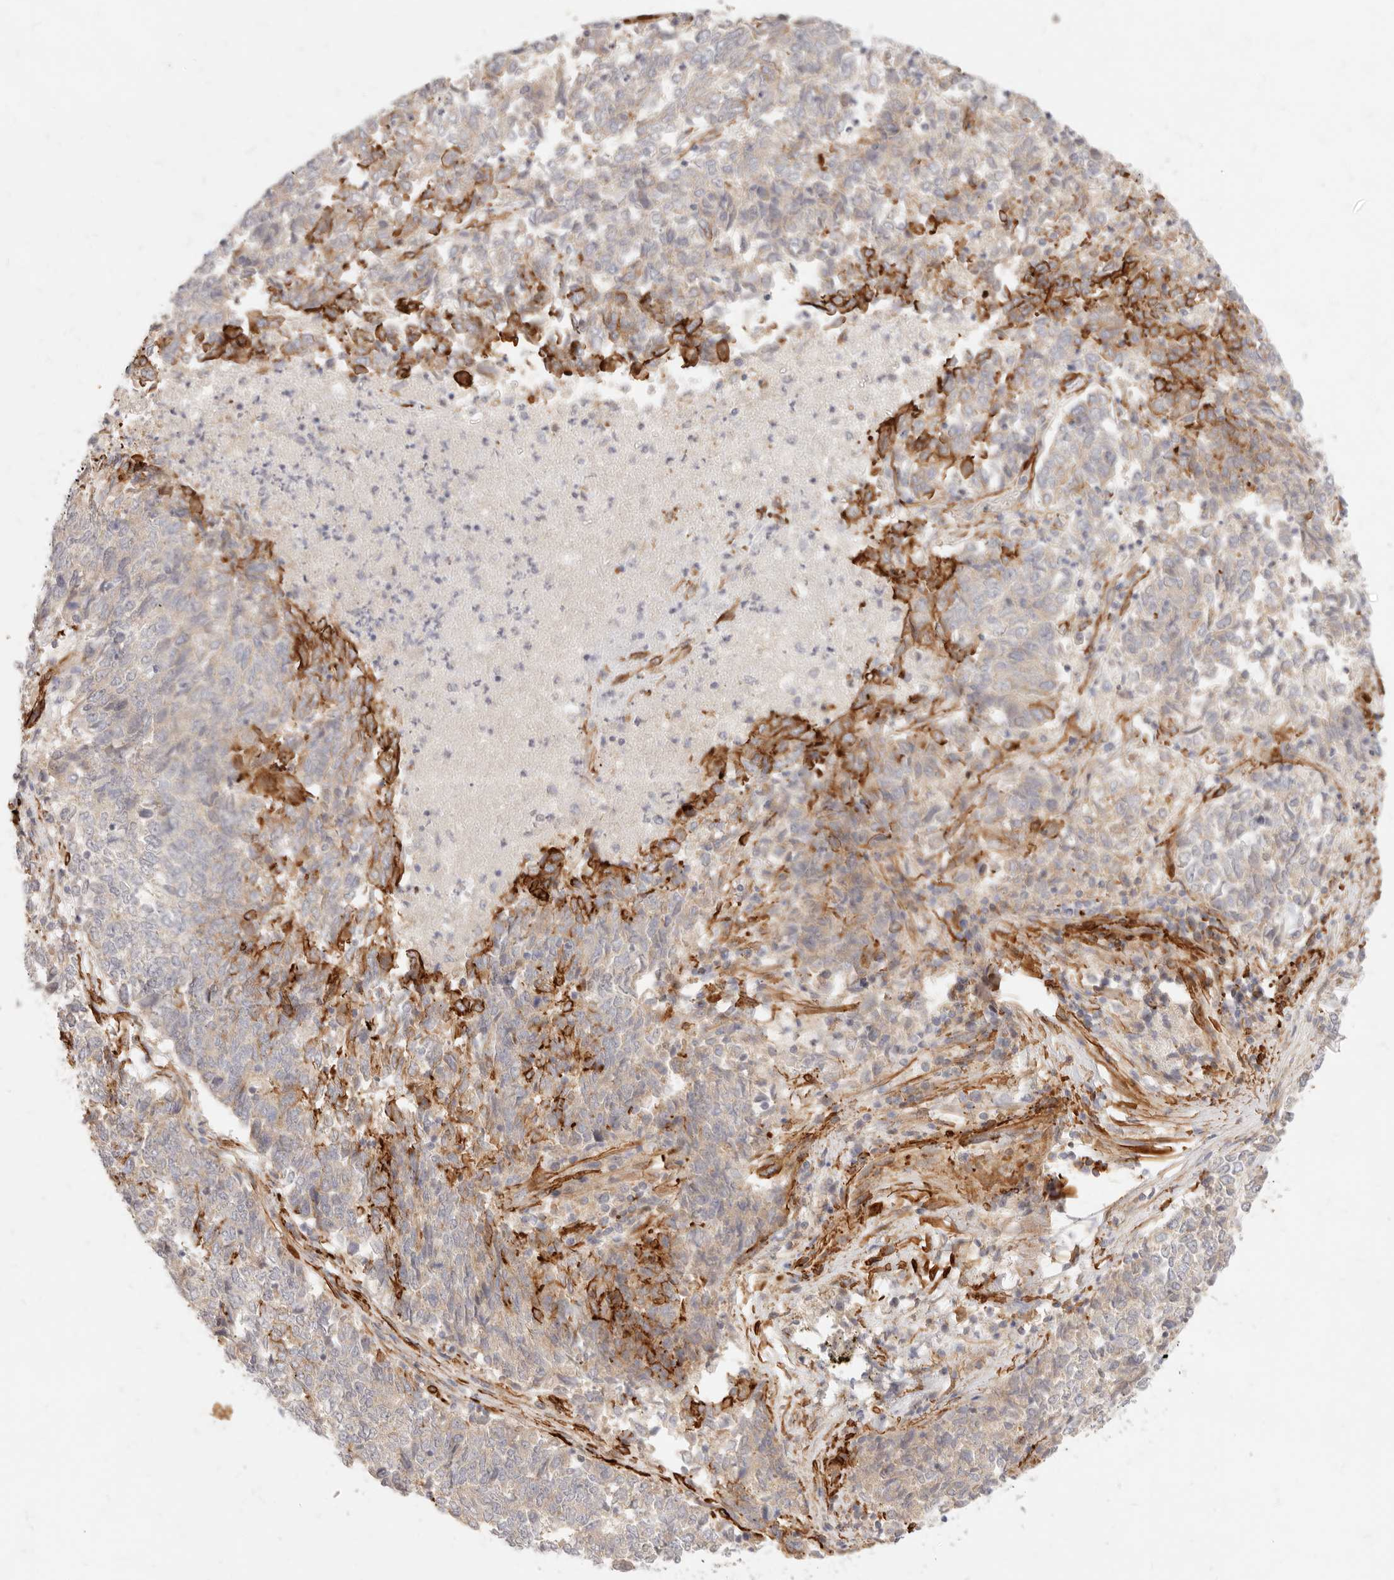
{"staining": {"intensity": "weak", "quantity": "<25%", "location": "cytoplasmic/membranous"}, "tissue": "endometrial cancer", "cell_type": "Tumor cells", "image_type": "cancer", "snomed": [{"axis": "morphology", "description": "Adenocarcinoma, NOS"}, {"axis": "topography", "description": "Endometrium"}], "caption": "Endometrial cancer stained for a protein using IHC shows no staining tumor cells.", "gene": "TMTC2", "patient": {"sex": "female", "age": 80}}